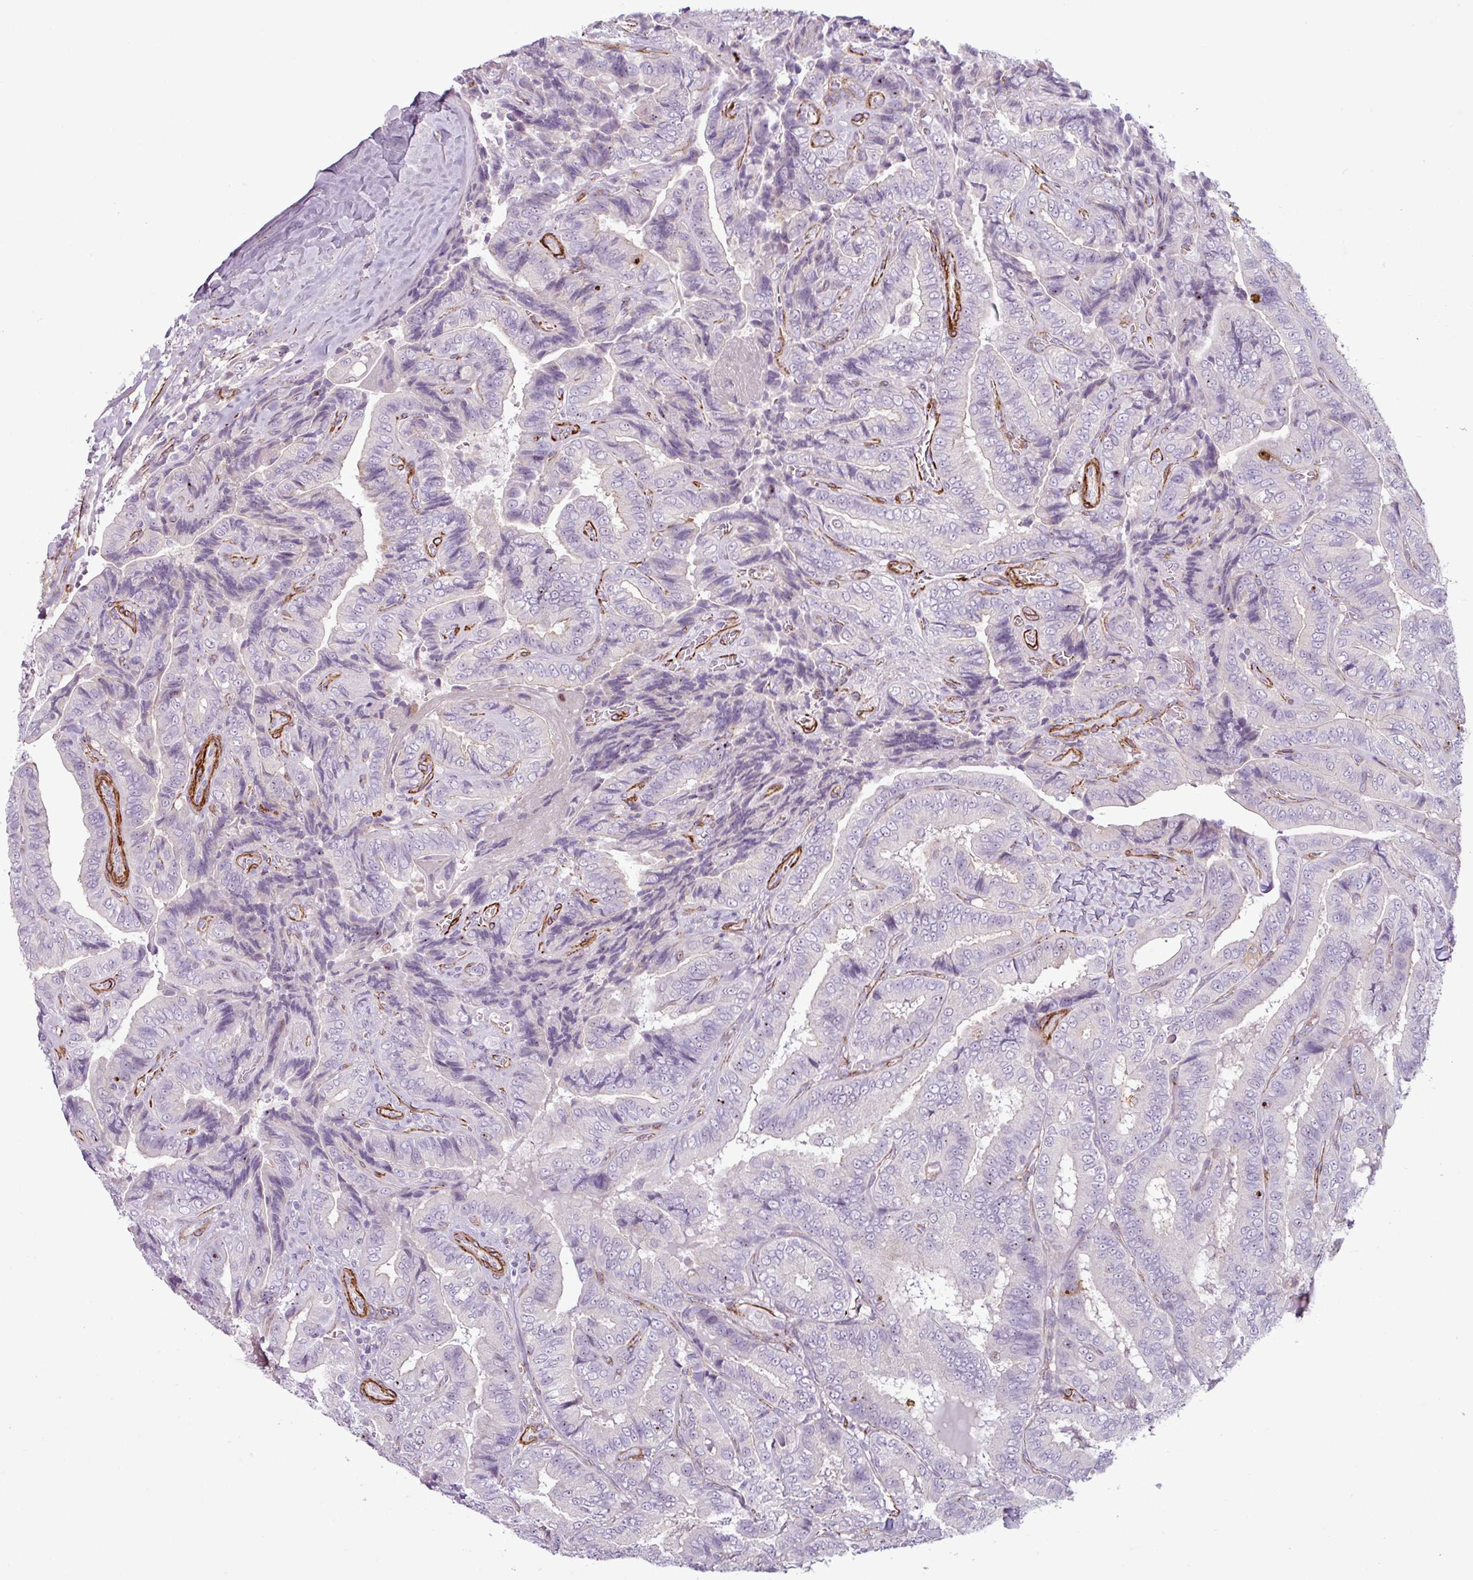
{"staining": {"intensity": "negative", "quantity": "none", "location": "none"}, "tissue": "thyroid cancer", "cell_type": "Tumor cells", "image_type": "cancer", "snomed": [{"axis": "morphology", "description": "Papillary adenocarcinoma, NOS"}, {"axis": "topography", "description": "Thyroid gland"}], "caption": "Immunohistochemistry (IHC) of human papillary adenocarcinoma (thyroid) demonstrates no positivity in tumor cells. (IHC, brightfield microscopy, high magnification).", "gene": "ATP10A", "patient": {"sex": "male", "age": 61}}